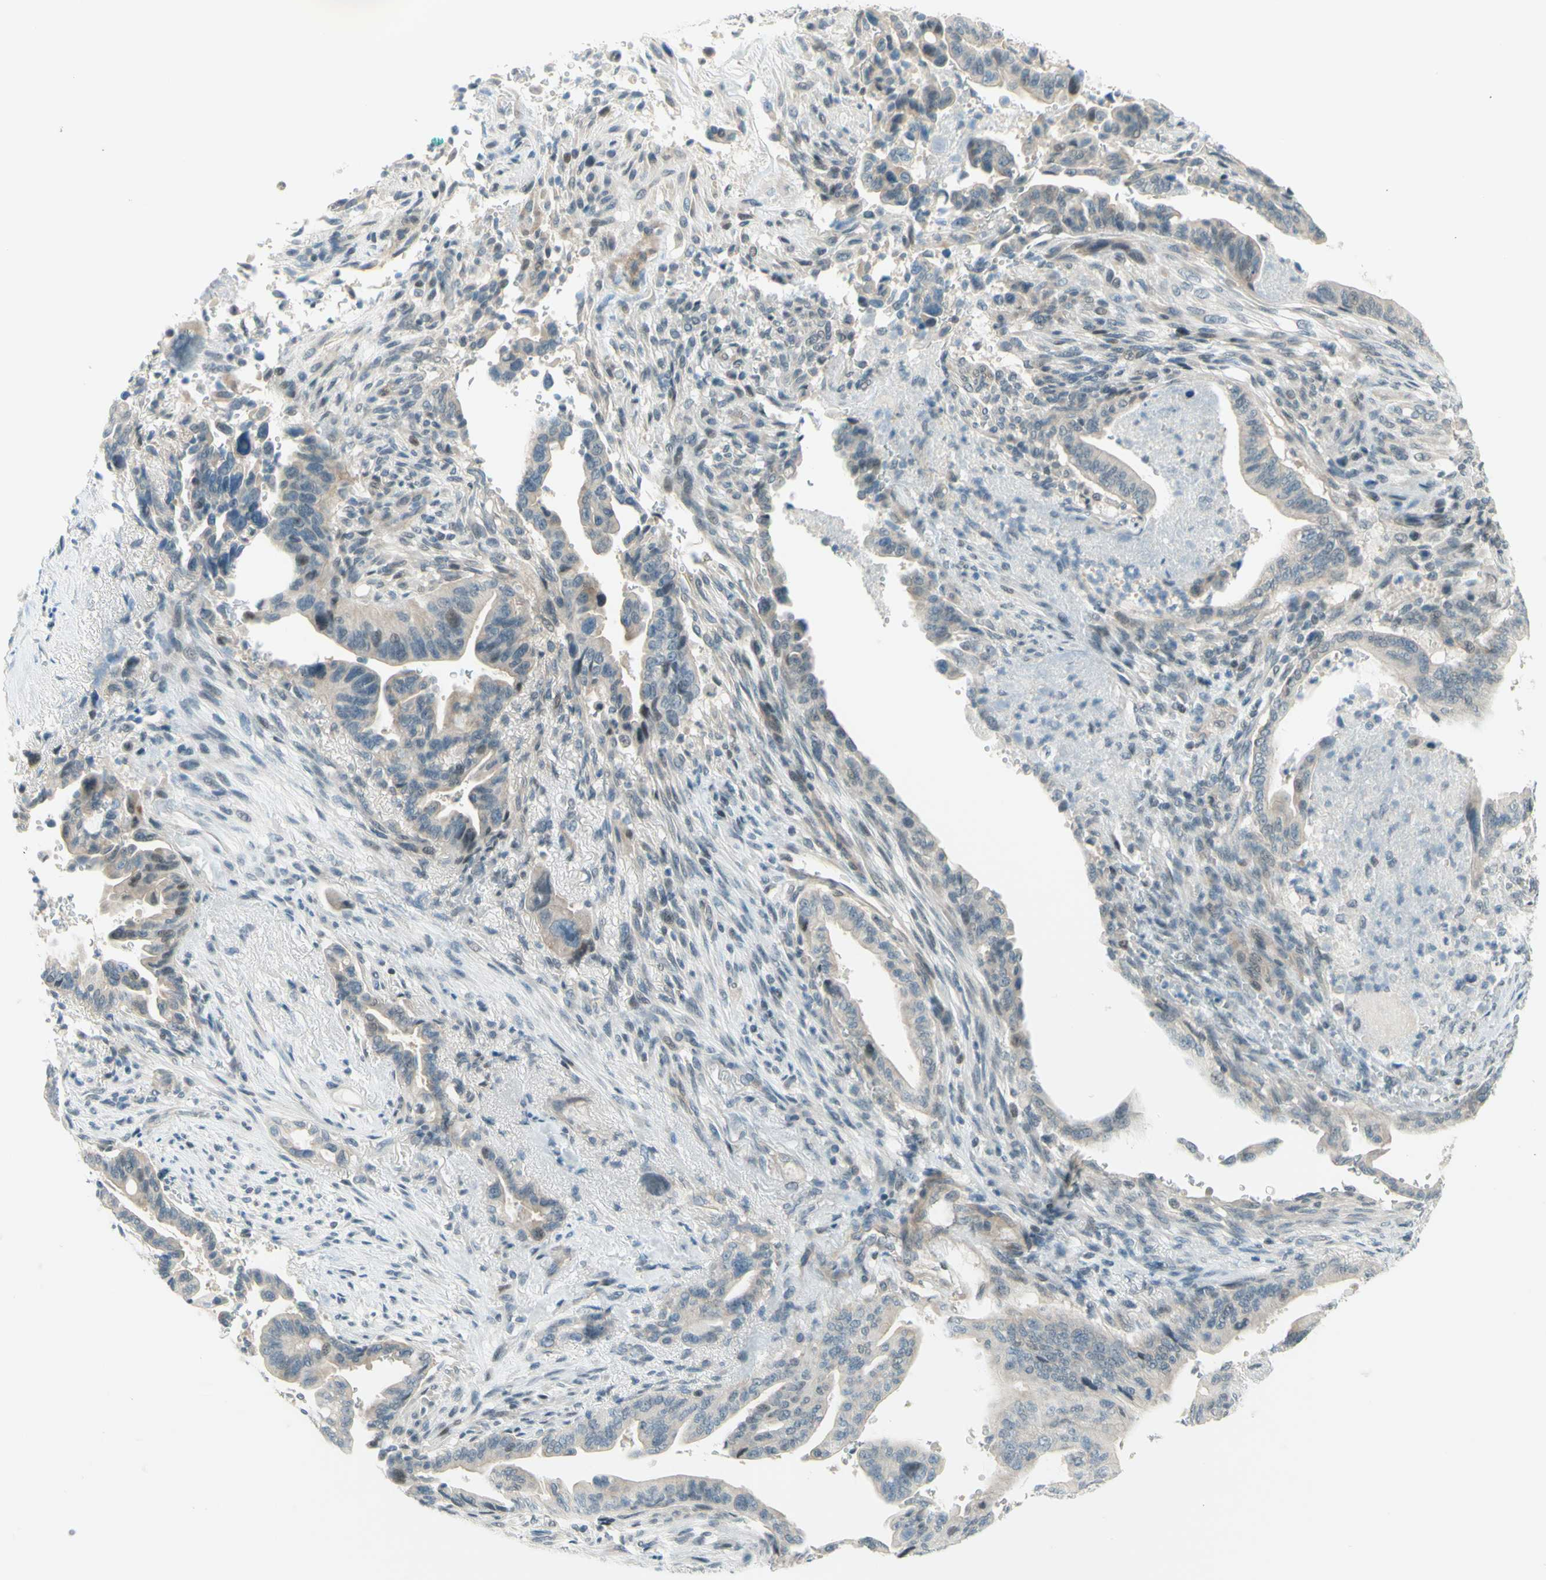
{"staining": {"intensity": "negative", "quantity": "none", "location": "none"}, "tissue": "pancreatic cancer", "cell_type": "Tumor cells", "image_type": "cancer", "snomed": [{"axis": "morphology", "description": "Adenocarcinoma, NOS"}, {"axis": "topography", "description": "Pancreas"}], "caption": "The photomicrograph exhibits no staining of tumor cells in adenocarcinoma (pancreatic).", "gene": "JPH1", "patient": {"sex": "male", "age": 70}}